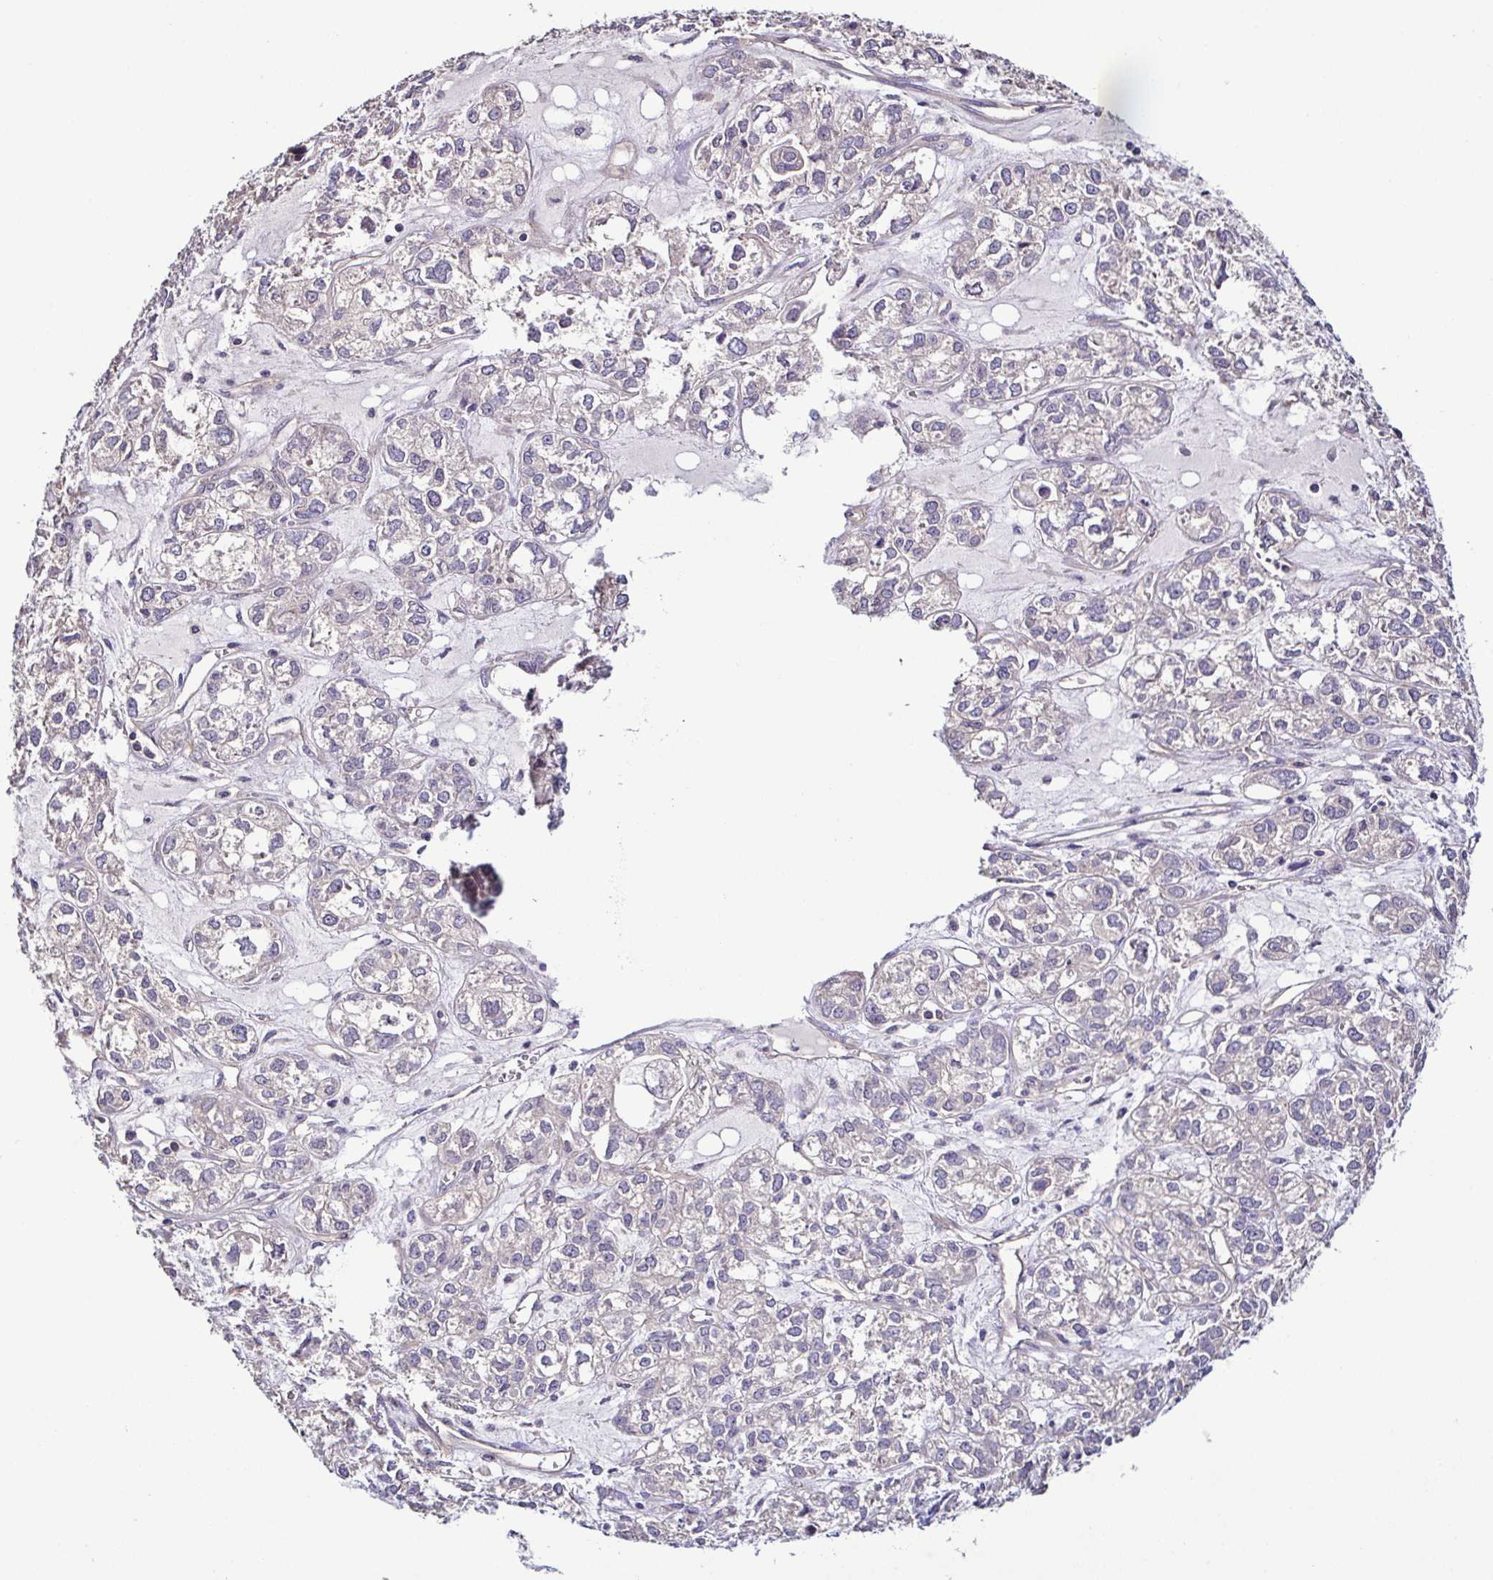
{"staining": {"intensity": "negative", "quantity": "none", "location": "none"}, "tissue": "ovarian cancer", "cell_type": "Tumor cells", "image_type": "cancer", "snomed": [{"axis": "morphology", "description": "Carcinoma, endometroid"}, {"axis": "topography", "description": "Ovary"}], "caption": "This is a micrograph of immunohistochemistry staining of ovarian endometroid carcinoma, which shows no expression in tumor cells.", "gene": "LMOD2", "patient": {"sex": "female", "age": 64}}